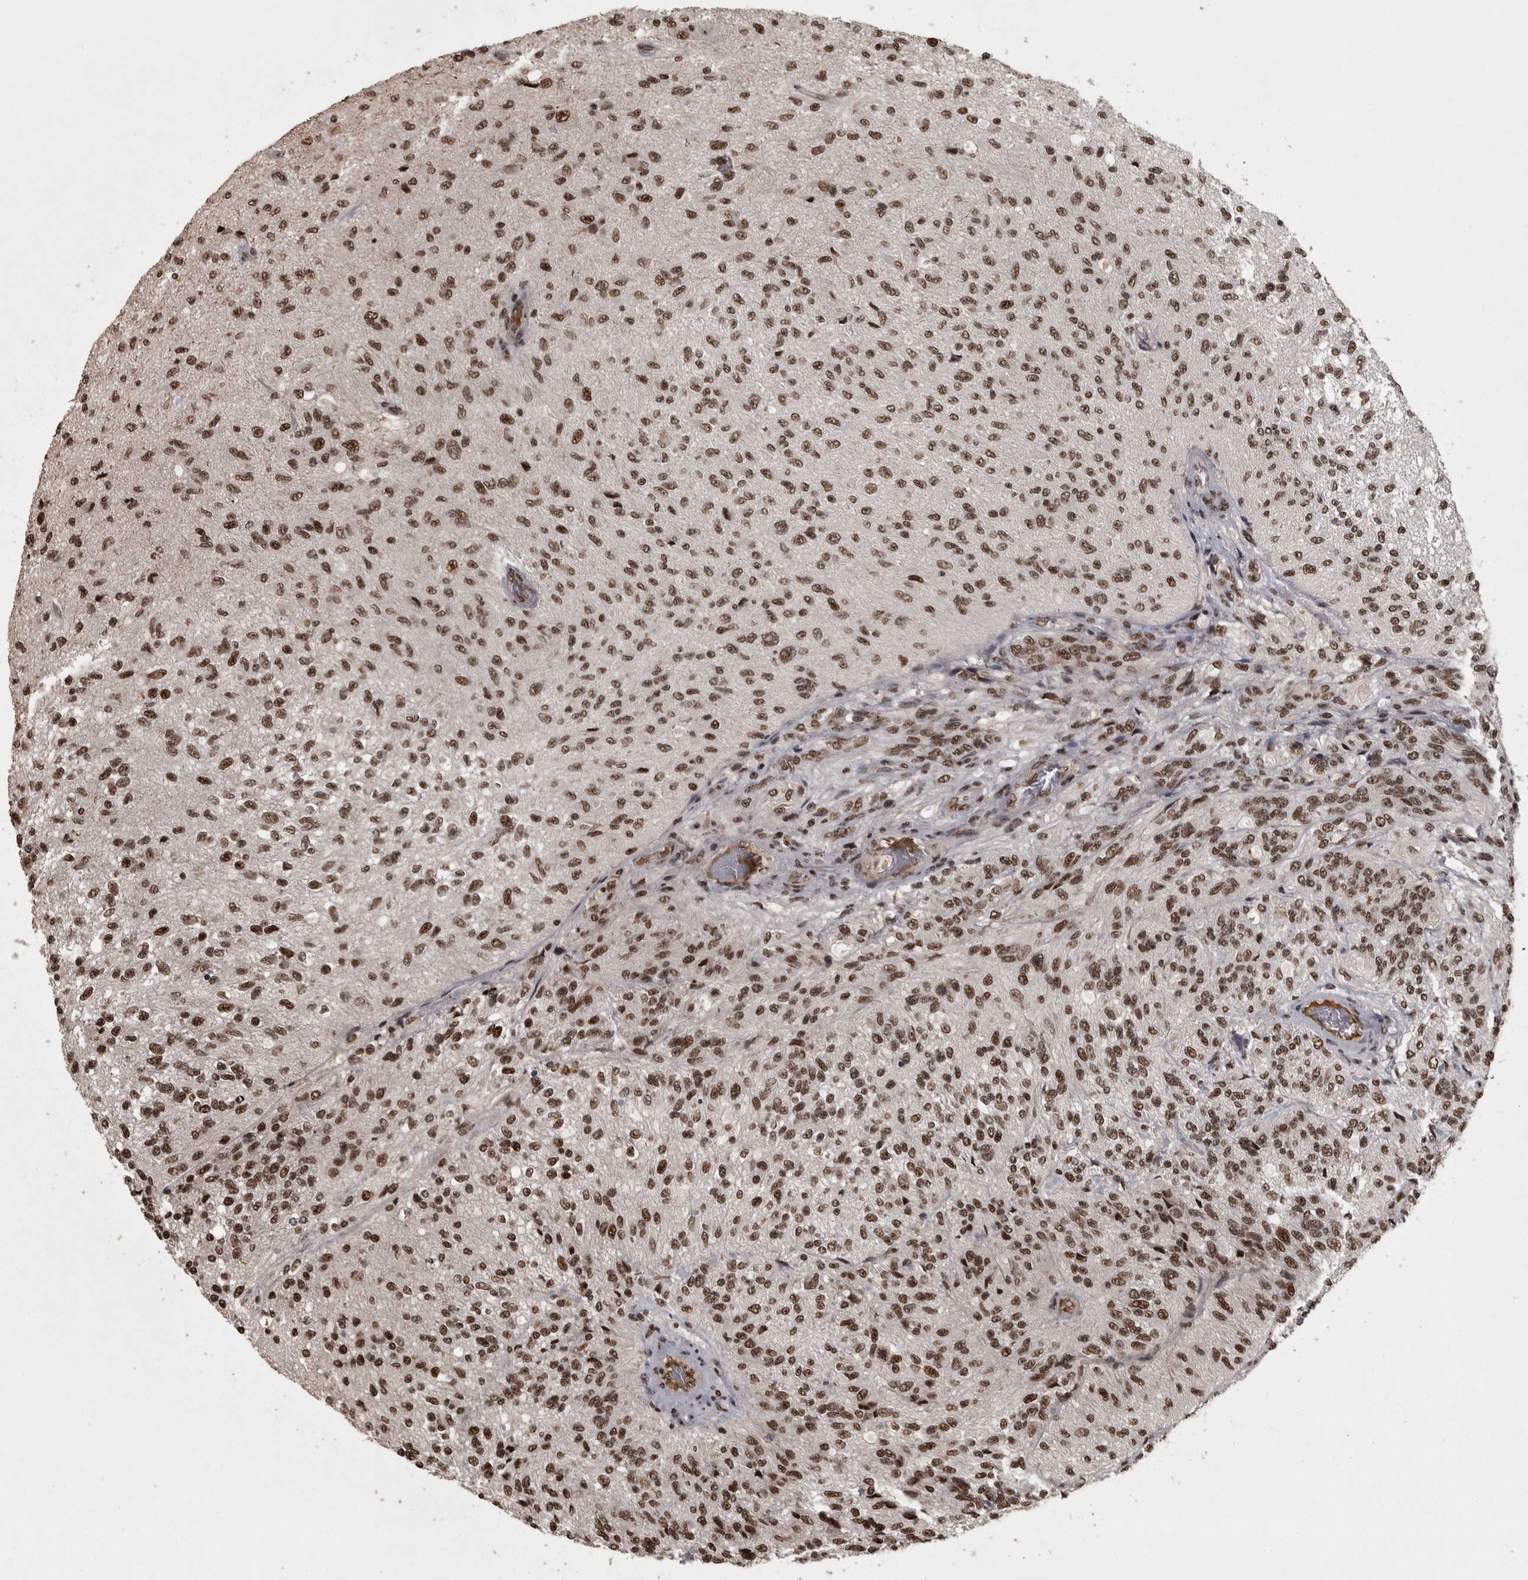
{"staining": {"intensity": "strong", "quantity": ">75%", "location": "nuclear"}, "tissue": "glioma", "cell_type": "Tumor cells", "image_type": "cancer", "snomed": [{"axis": "morphology", "description": "Normal tissue, NOS"}, {"axis": "morphology", "description": "Glioma, malignant, High grade"}, {"axis": "topography", "description": "Cerebral cortex"}], "caption": "Protein expression analysis of glioma exhibits strong nuclear expression in approximately >75% of tumor cells. (DAB (3,3'-diaminobenzidine) = brown stain, brightfield microscopy at high magnification).", "gene": "ZFHX4", "patient": {"sex": "male", "age": 77}}